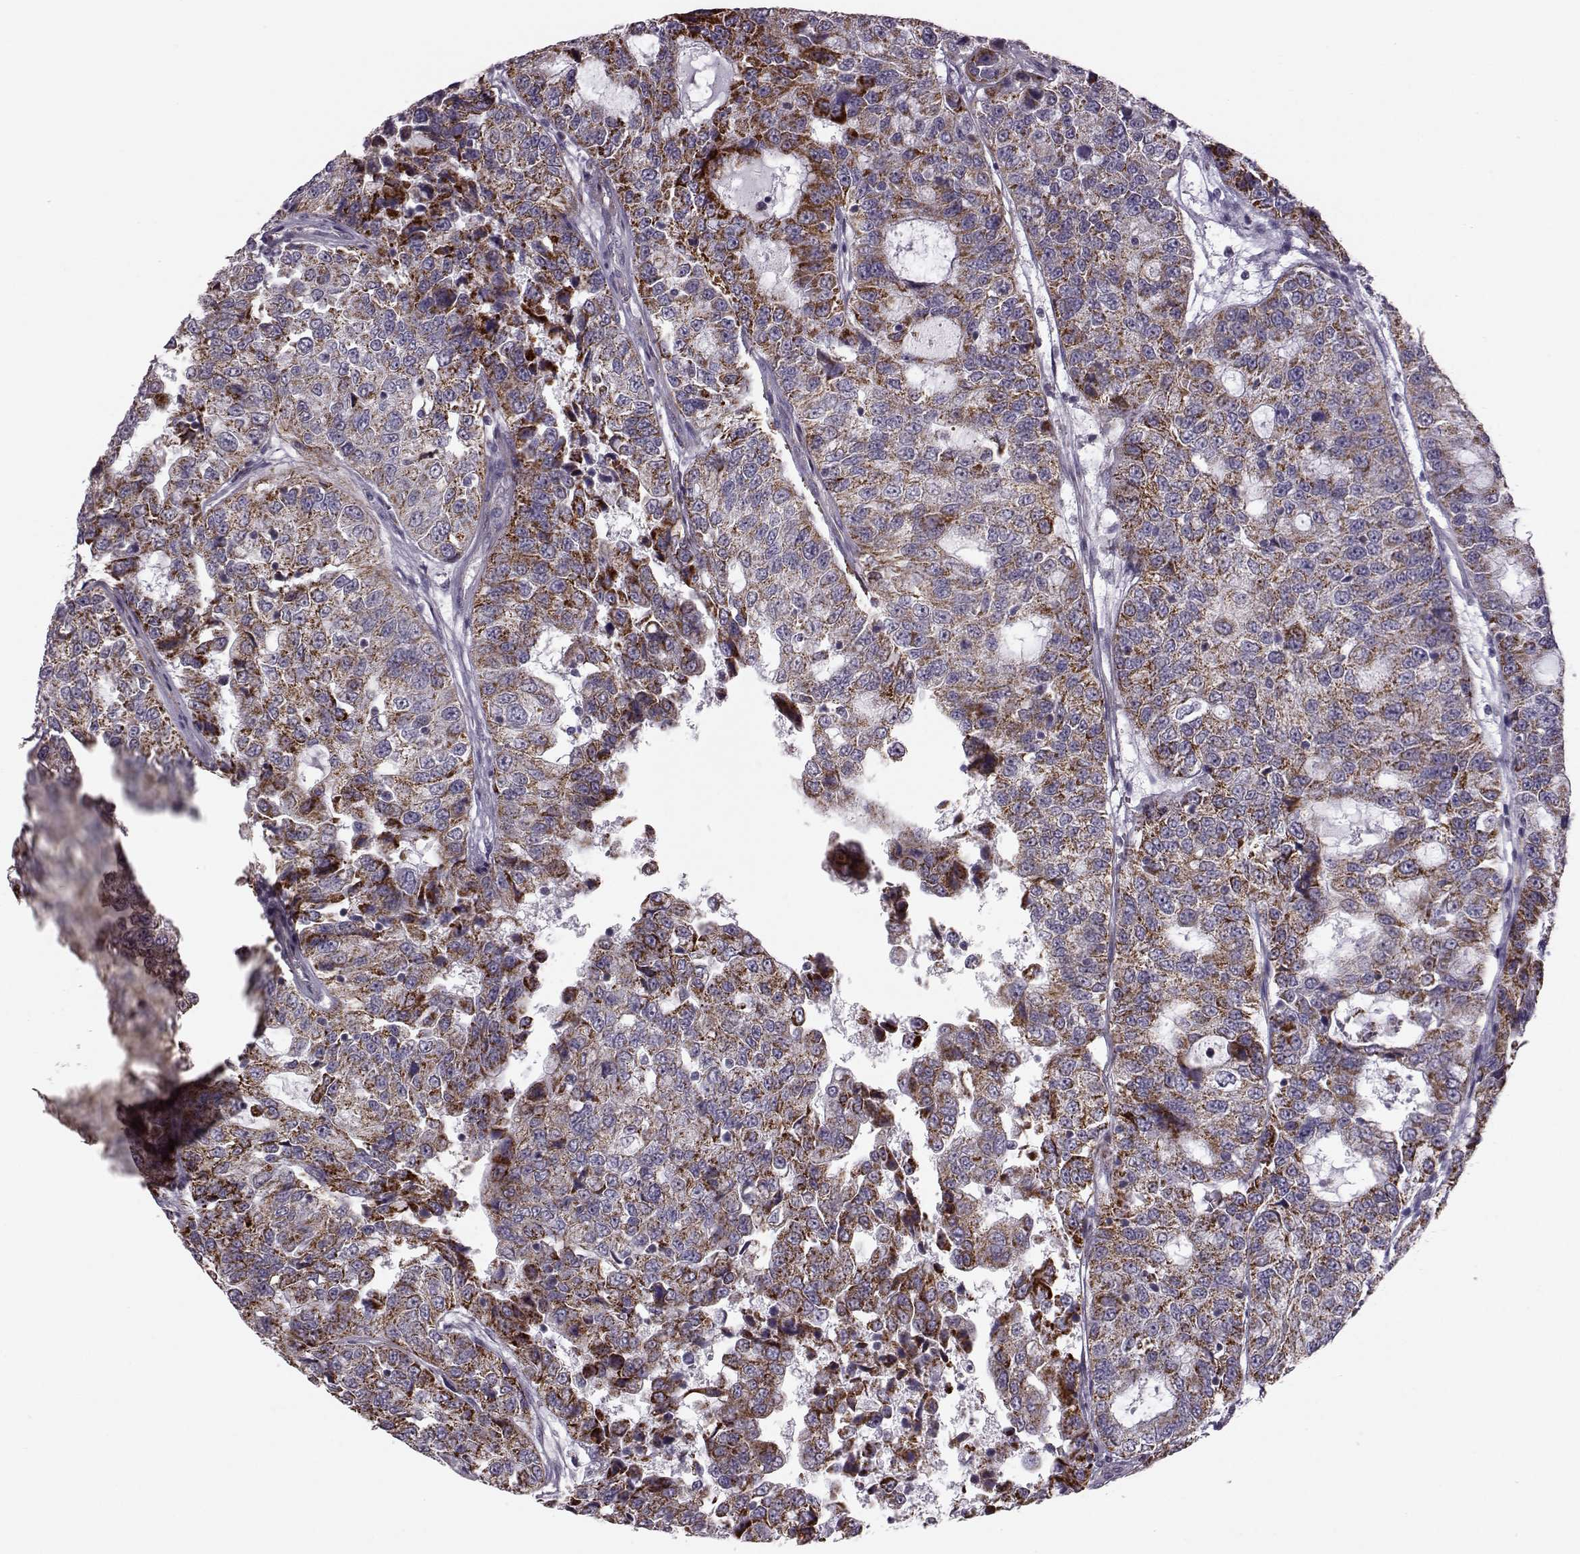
{"staining": {"intensity": "strong", "quantity": ">75%", "location": "cytoplasmic/membranous"}, "tissue": "urothelial cancer", "cell_type": "Tumor cells", "image_type": "cancer", "snomed": [{"axis": "morphology", "description": "Urothelial carcinoma, NOS"}, {"axis": "morphology", "description": "Urothelial carcinoma, High grade"}, {"axis": "topography", "description": "Urinary bladder"}], "caption": "Tumor cells demonstrate high levels of strong cytoplasmic/membranous staining in about >75% of cells in high-grade urothelial carcinoma. (DAB = brown stain, brightfield microscopy at high magnification).", "gene": "RIMS2", "patient": {"sex": "female", "age": 73}}